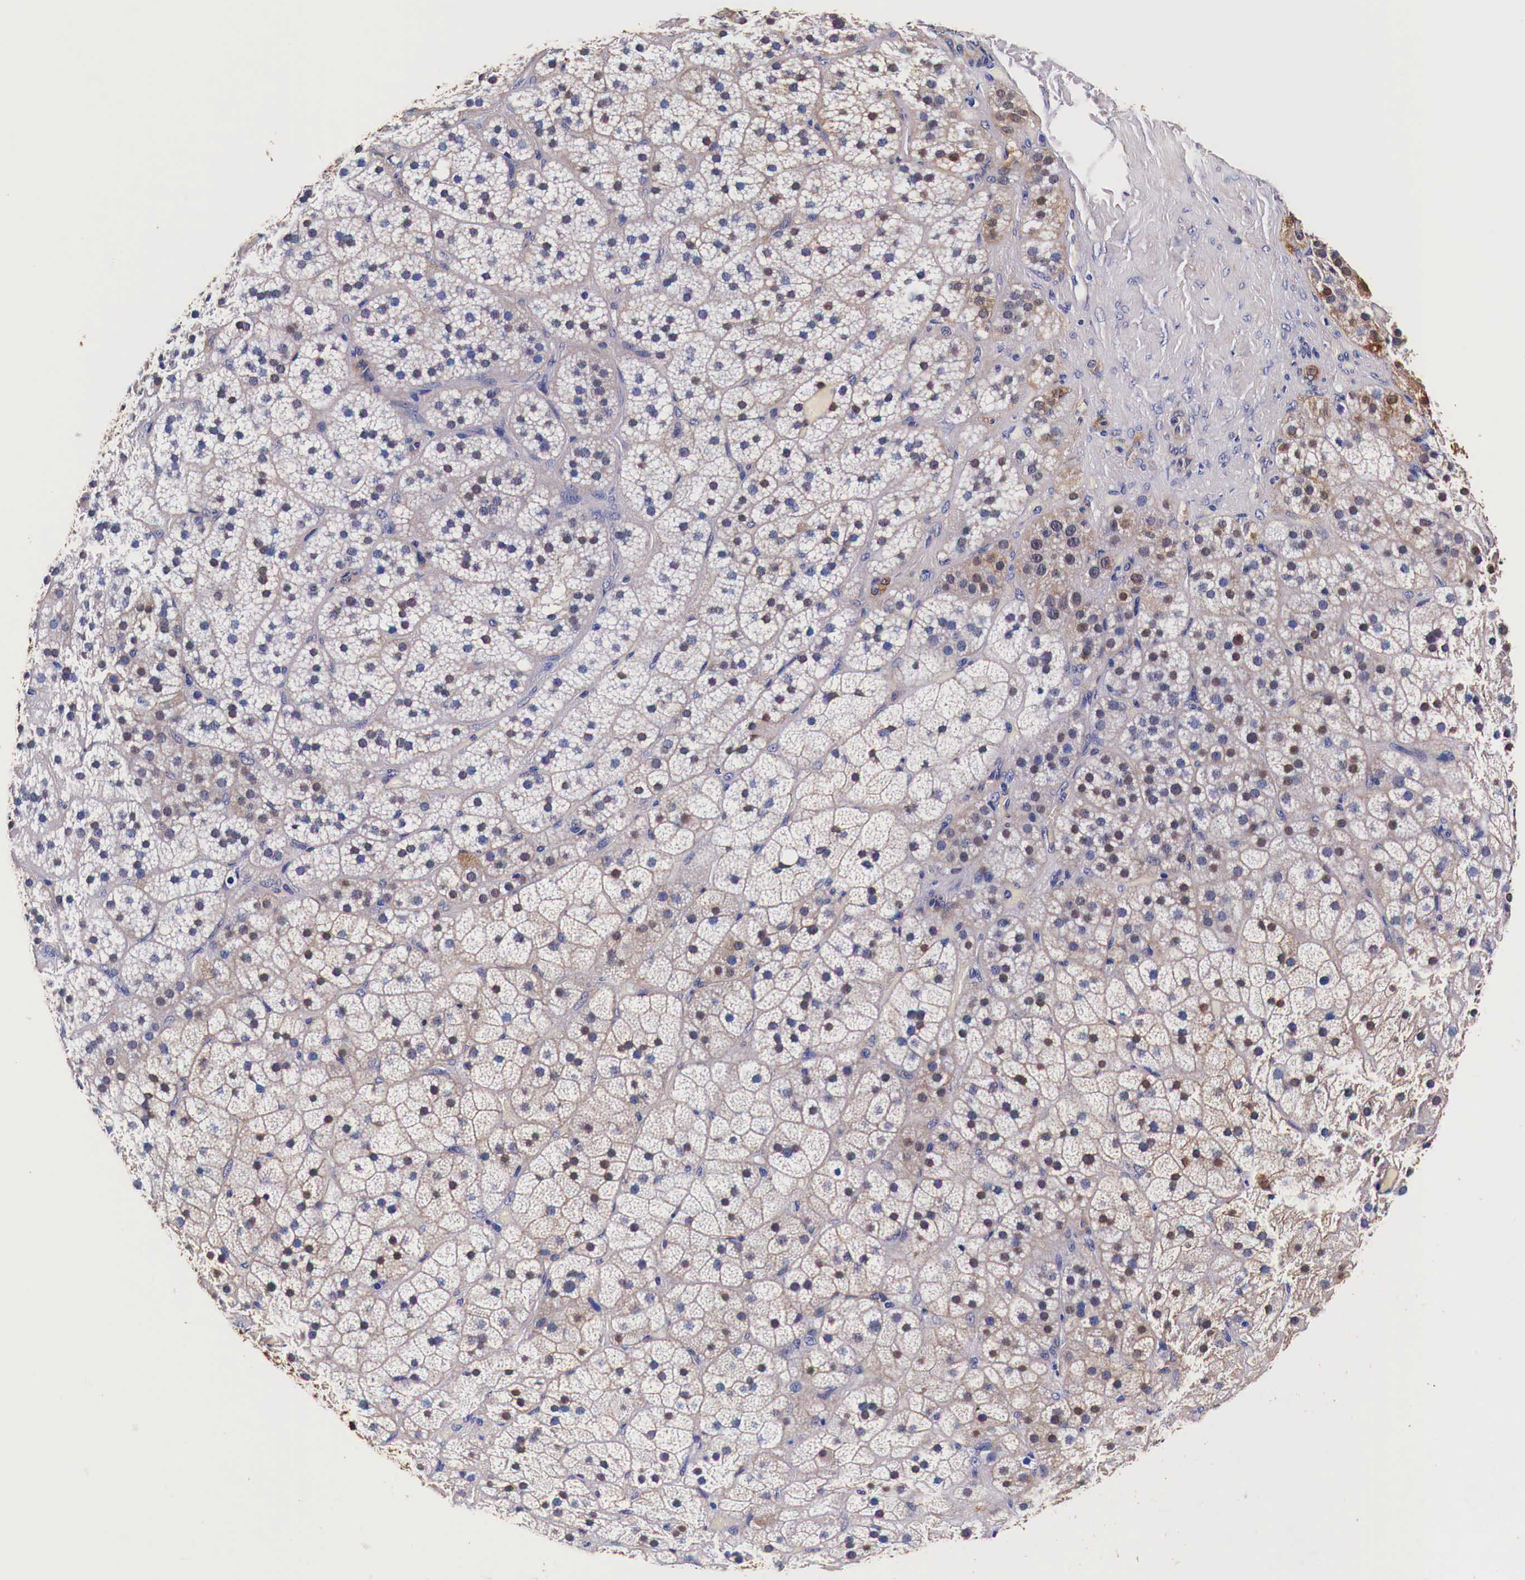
{"staining": {"intensity": "weak", "quantity": "25%-75%", "location": "cytoplasmic/membranous"}, "tissue": "adrenal gland", "cell_type": "Glandular cells", "image_type": "normal", "snomed": [{"axis": "morphology", "description": "Normal tissue, NOS"}, {"axis": "topography", "description": "Adrenal gland"}], "caption": "Weak cytoplasmic/membranous staining is seen in about 25%-75% of glandular cells in benign adrenal gland.", "gene": "HSPB1", "patient": {"sex": "male", "age": 57}}